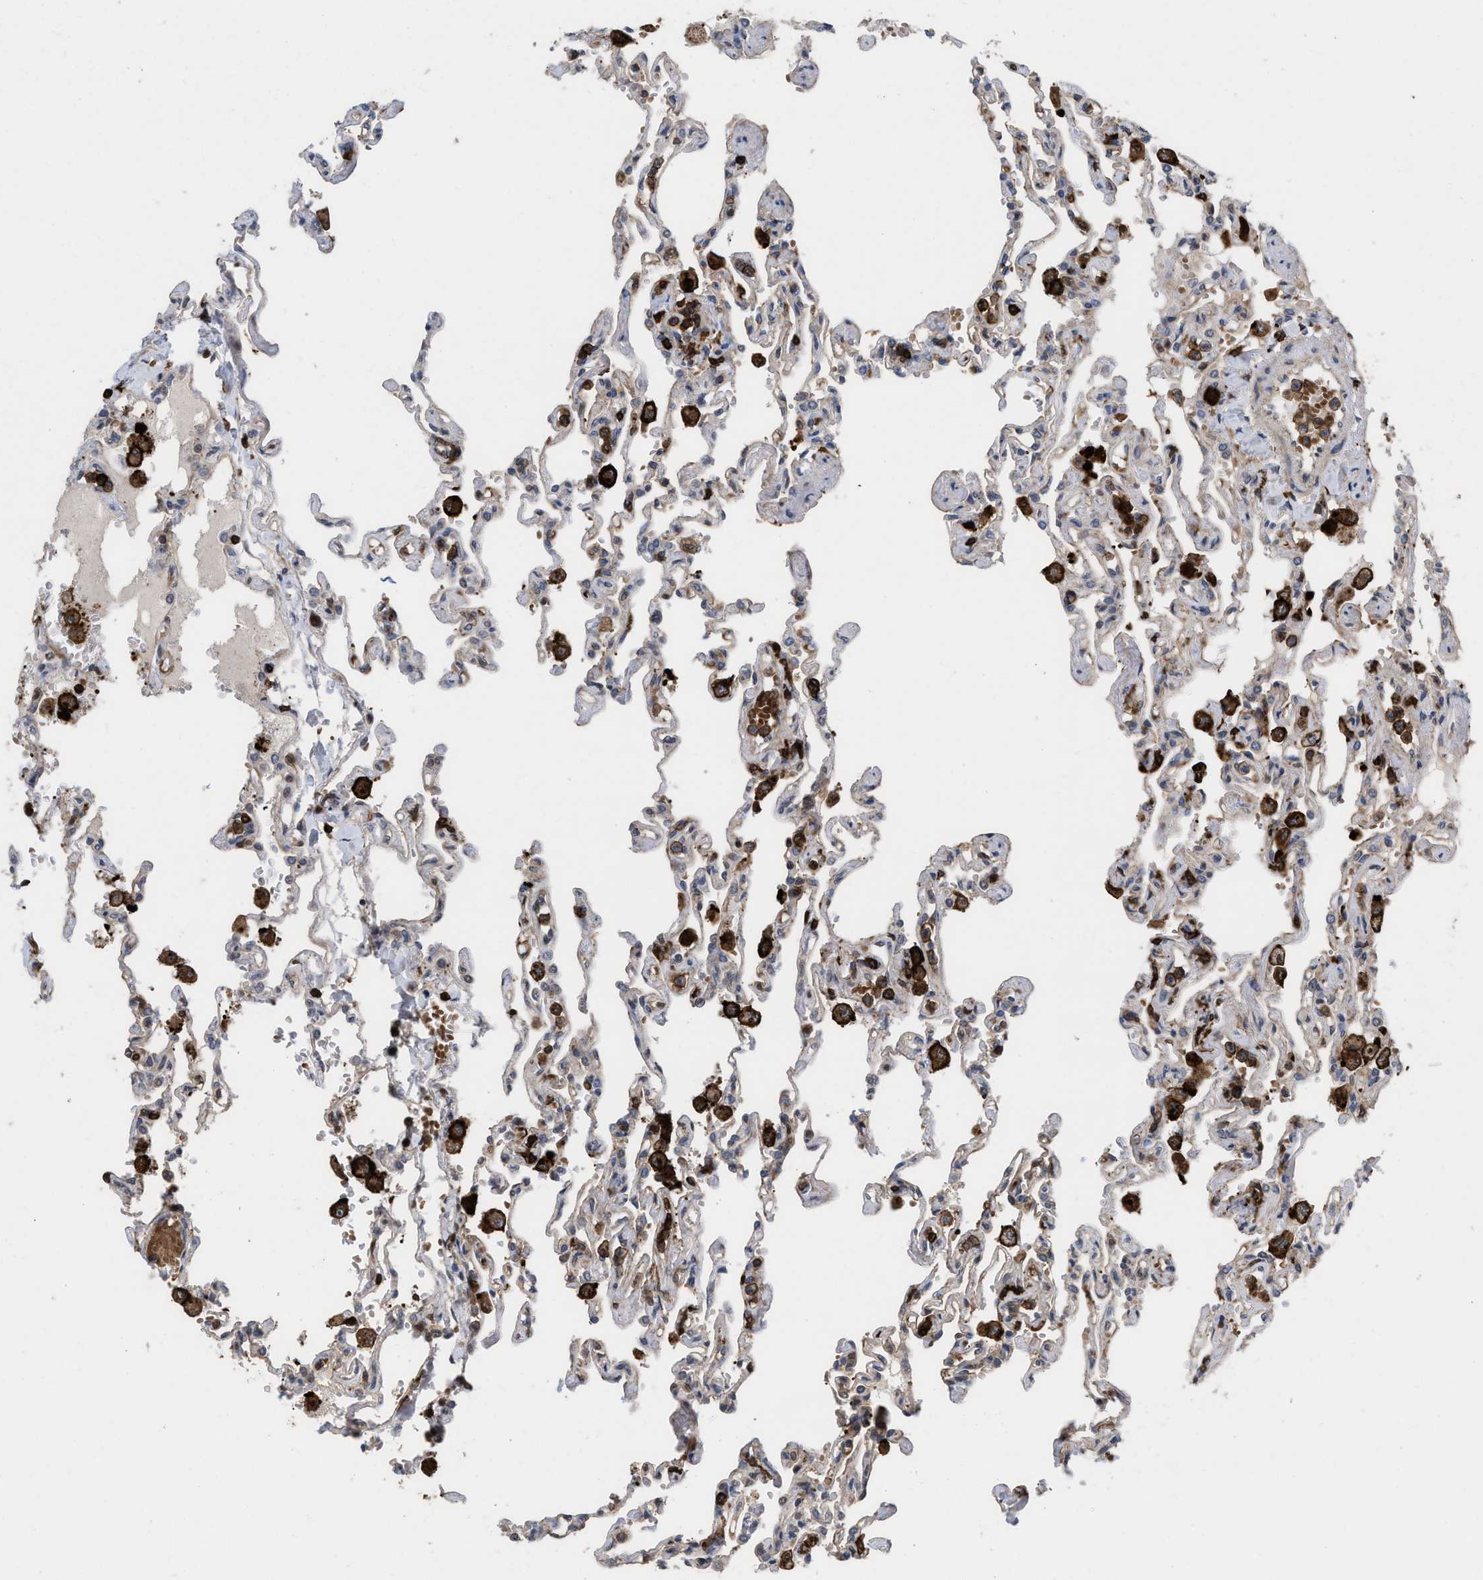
{"staining": {"intensity": "strong", "quantity": "<25%", "location": "cytoplasmic/membranous"}, "tissue": "lung", "cell_type": "Alveolar cells", "image_type": "normal", "snomed": [{"axis": "morphology", "description": "Normal tissue, NOS"}, {"axis": "topography", "description": "Lung"}], "caption": "High-magnification brightfield microscopy of unremarkable lung stained with DAB (brown) and counterstained with hematoxylin (blue). alveolar cells exhibit strong cytoplasmic/membranous positivity is present in approximately<25% of cells.", "gene": "PTPRE", "patient": {"sex": "male", "age": 21}}